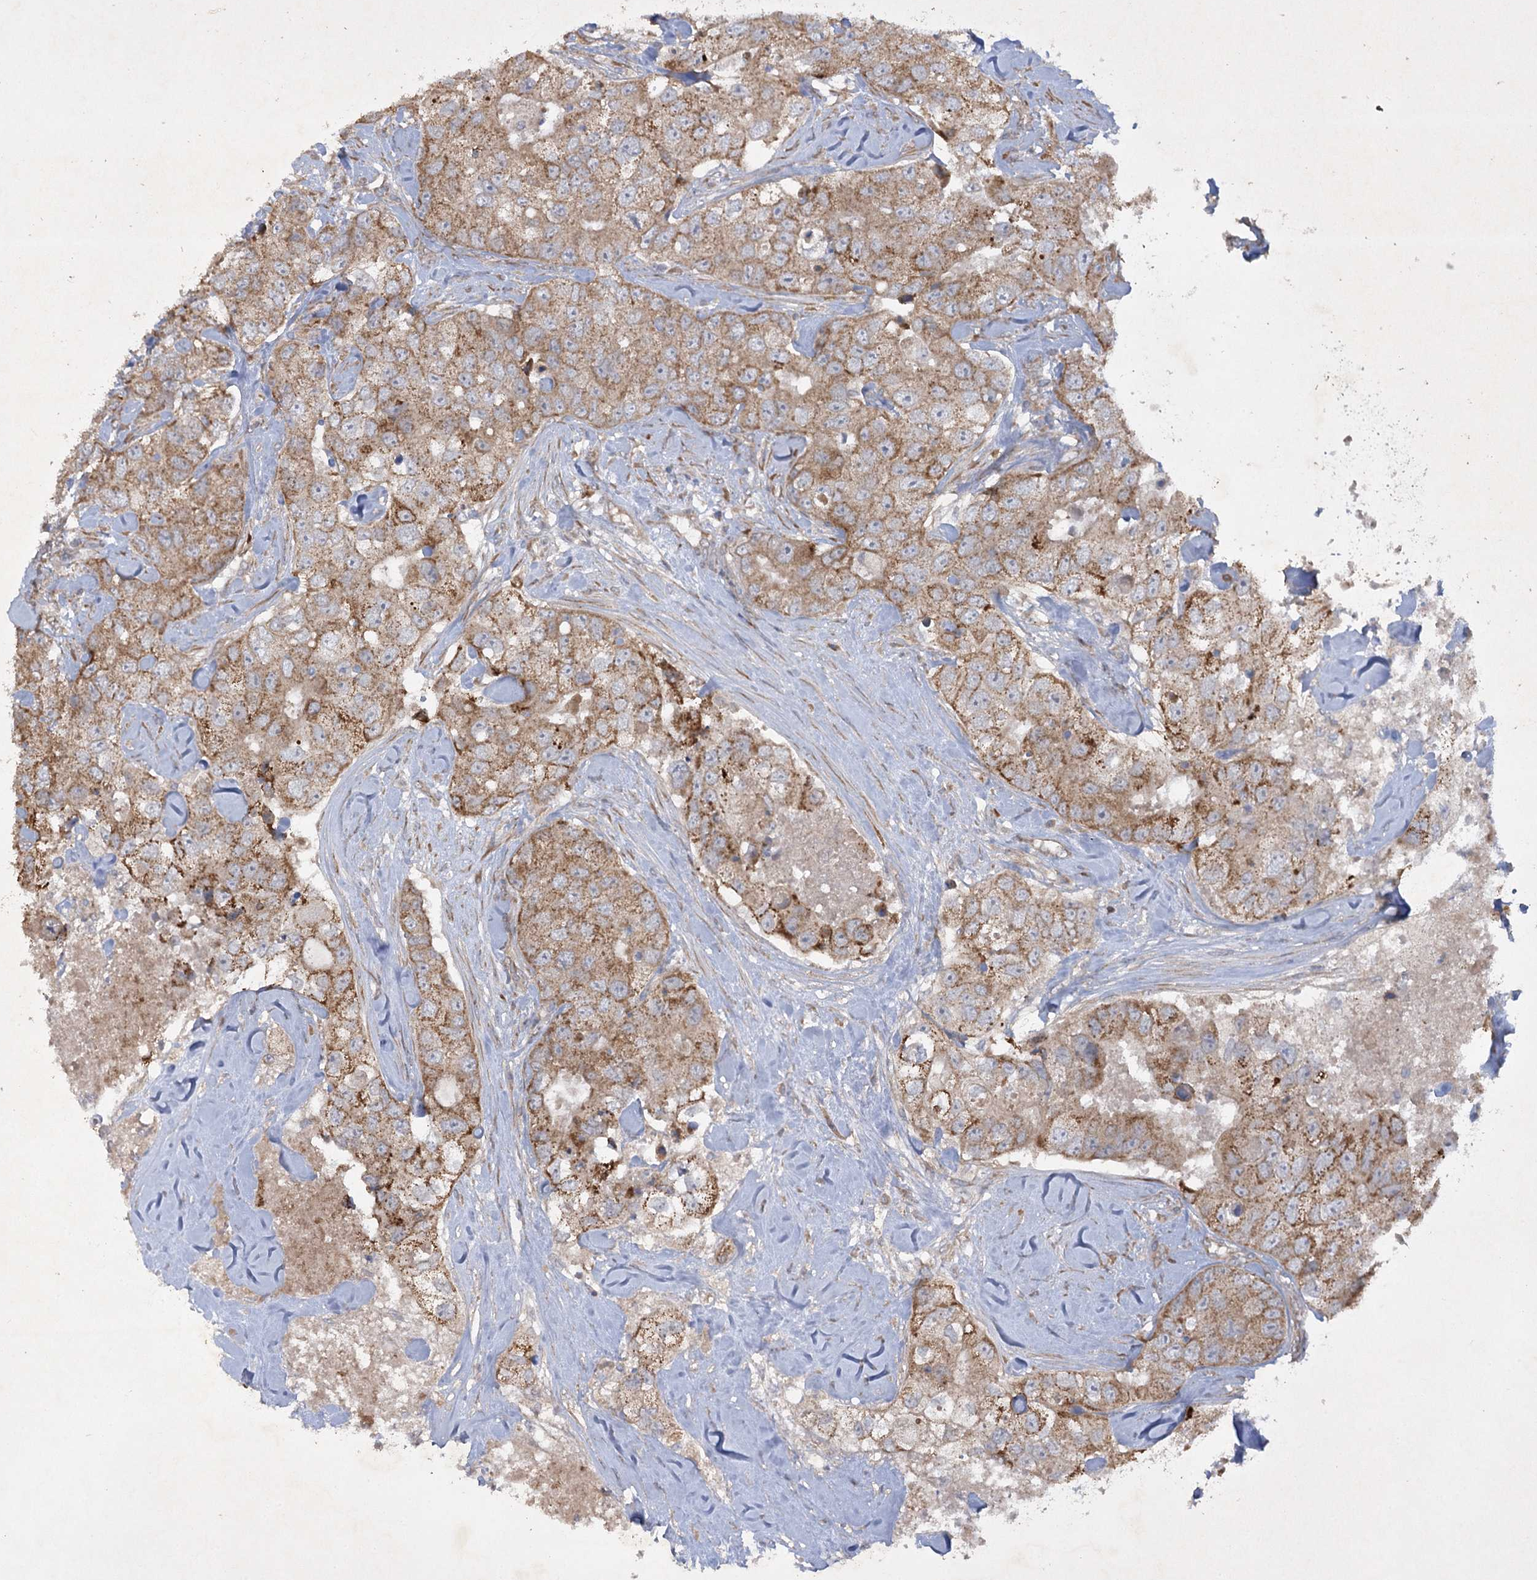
{"staining": {"intensity": "moderate", "quantity": ">75%", "location": "cytoplasmic/membranous"}, "tissue": "breast cancer", "cell_type": "Tumor cells", "image_type": "cancer", "snomed": [{"axis": "morphology", "description": "Duct carcinoma"}, {"axis": "topography", "description": "Breast"}], "caption": "Breast intraductal carcinoma stained with immunohistochemistry (IHC) reveals moderate cytoplasmic/membranous staining in about >75% of tumor cells.", "gene": "TRAF3IP1", "patient": {"sex": "female", "age": 62}}